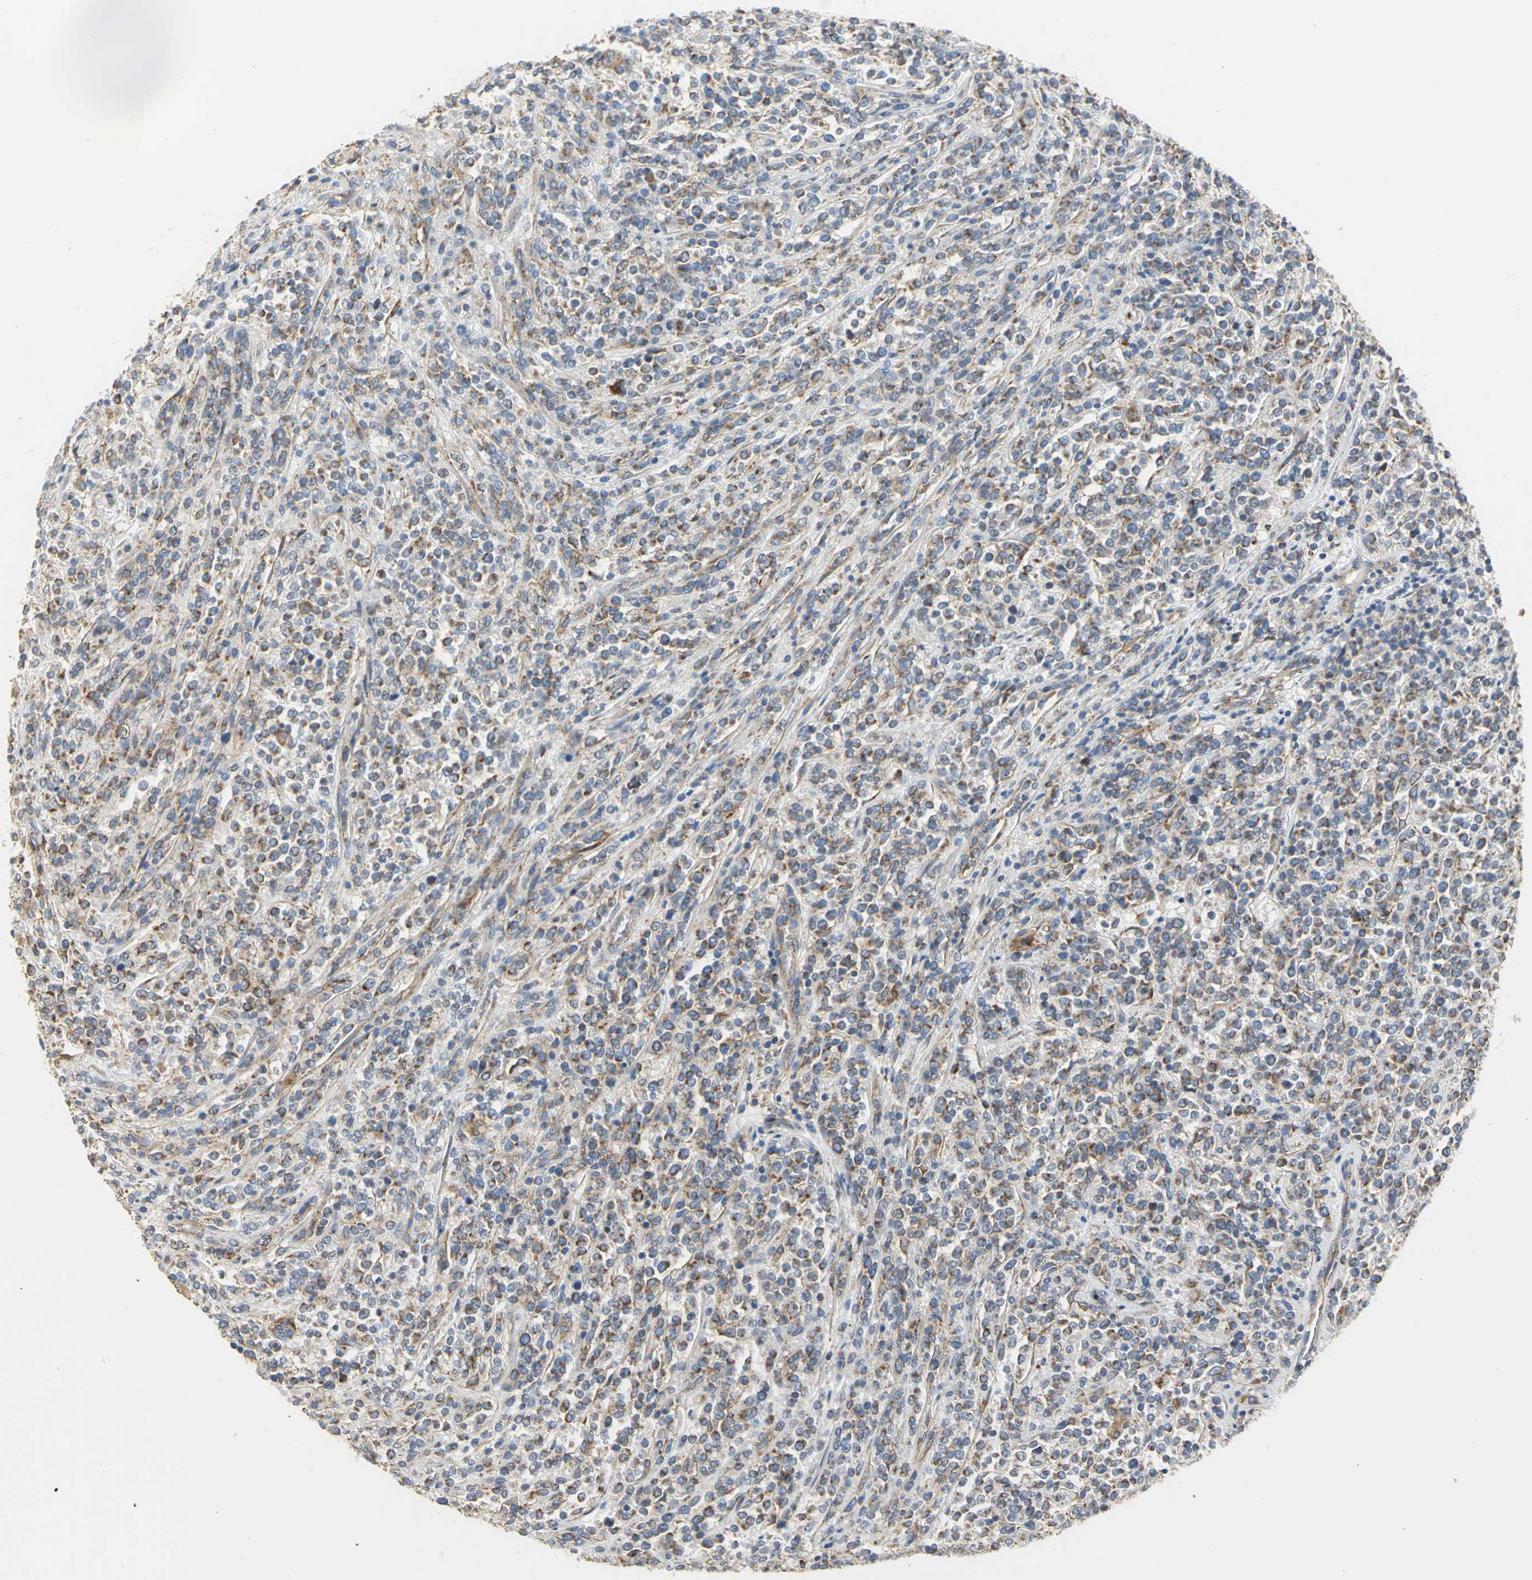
{"staining": {"intensity": "moderate", "quantity": ">75%", "location": "cytoplasmic/membranous"}, "tissue": "lymphoma", "cell_type": "Tumor cells", "image_type": "cancer", "snomed": [{"axis": "morphology", "description": "Malignant lymphoma, non-Hodgkin's type, High grade"}, {"axis": "topography", "description": "Soft tissue"}], "caption": "Immunohistochemistry (IHC) of high-grade malignant lymphoma, non-Hodgkin's type demonstrates medium levels of moderate cytoplasmic/membranous positivity in about >75% of tumor cells.", "gene": "NDUFB5", "patient": {"sex": "male", "age": 18}}